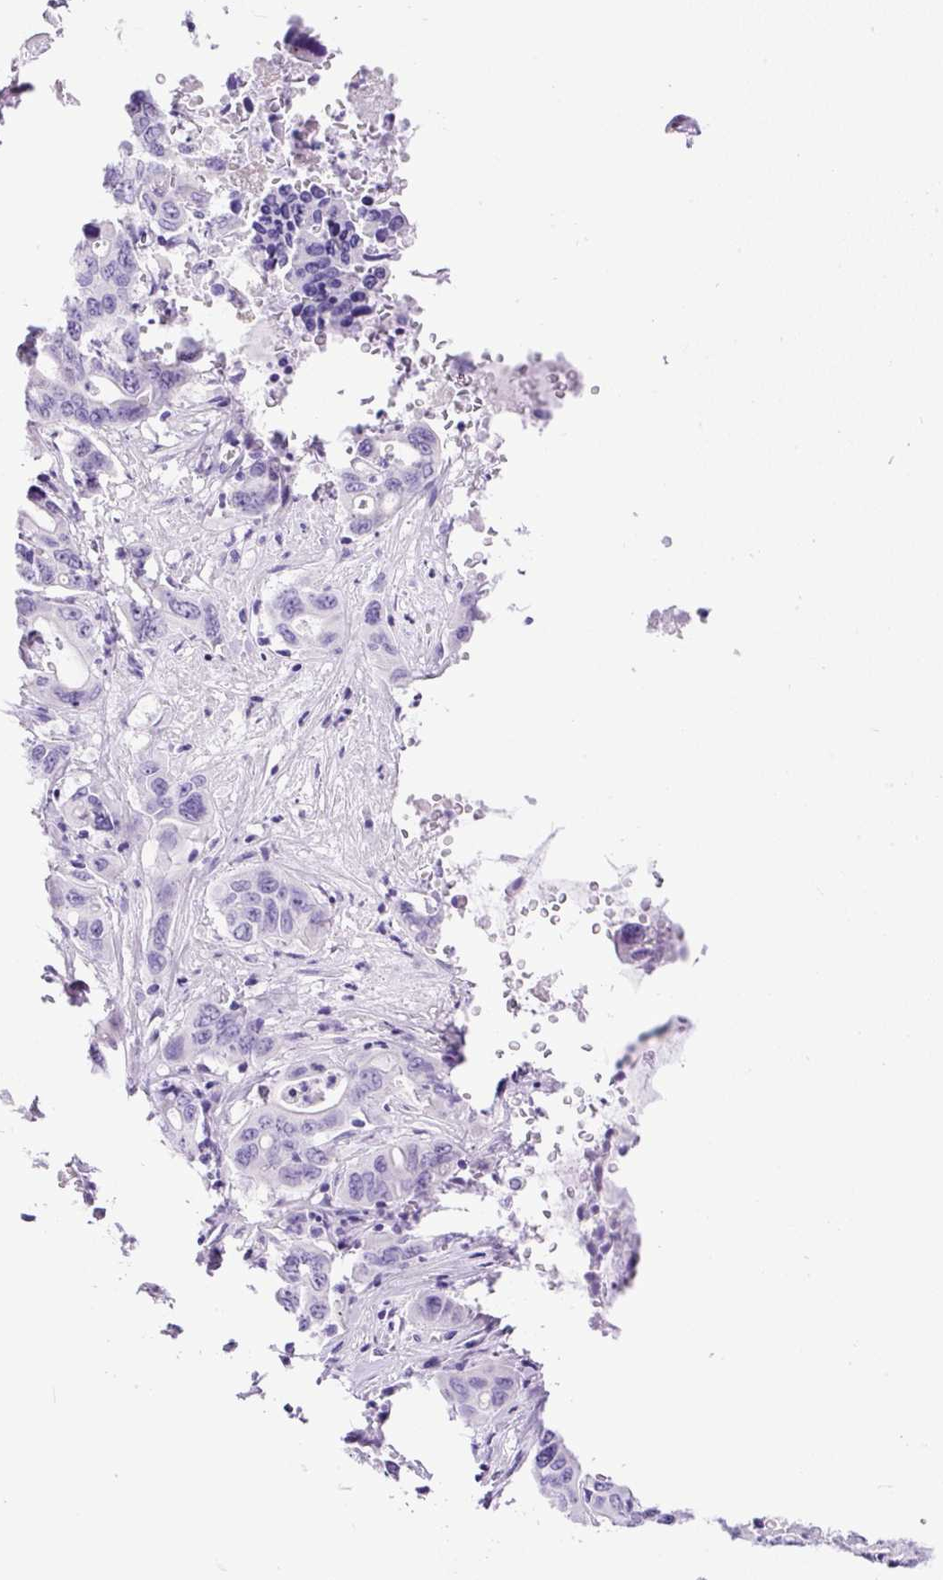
{"staining": {"intensity": "negative", "quantity": "none", "location": "none"}, "tissue": "lung cancer", "cell_type": "Tumor cells", "image_type": "cancer", "snomed": [{"axis": "morphology", "description": "Adenocarcinoma, NOS"}, {"axis": "topography", "description": "Lung"}], "caption": "Lung cancer stained for a protein using immunohistochemistry (IHC) shows no expression tumor cells.", "gene": "PDIA2", "patient": {"sex": "female", "age": 60}}